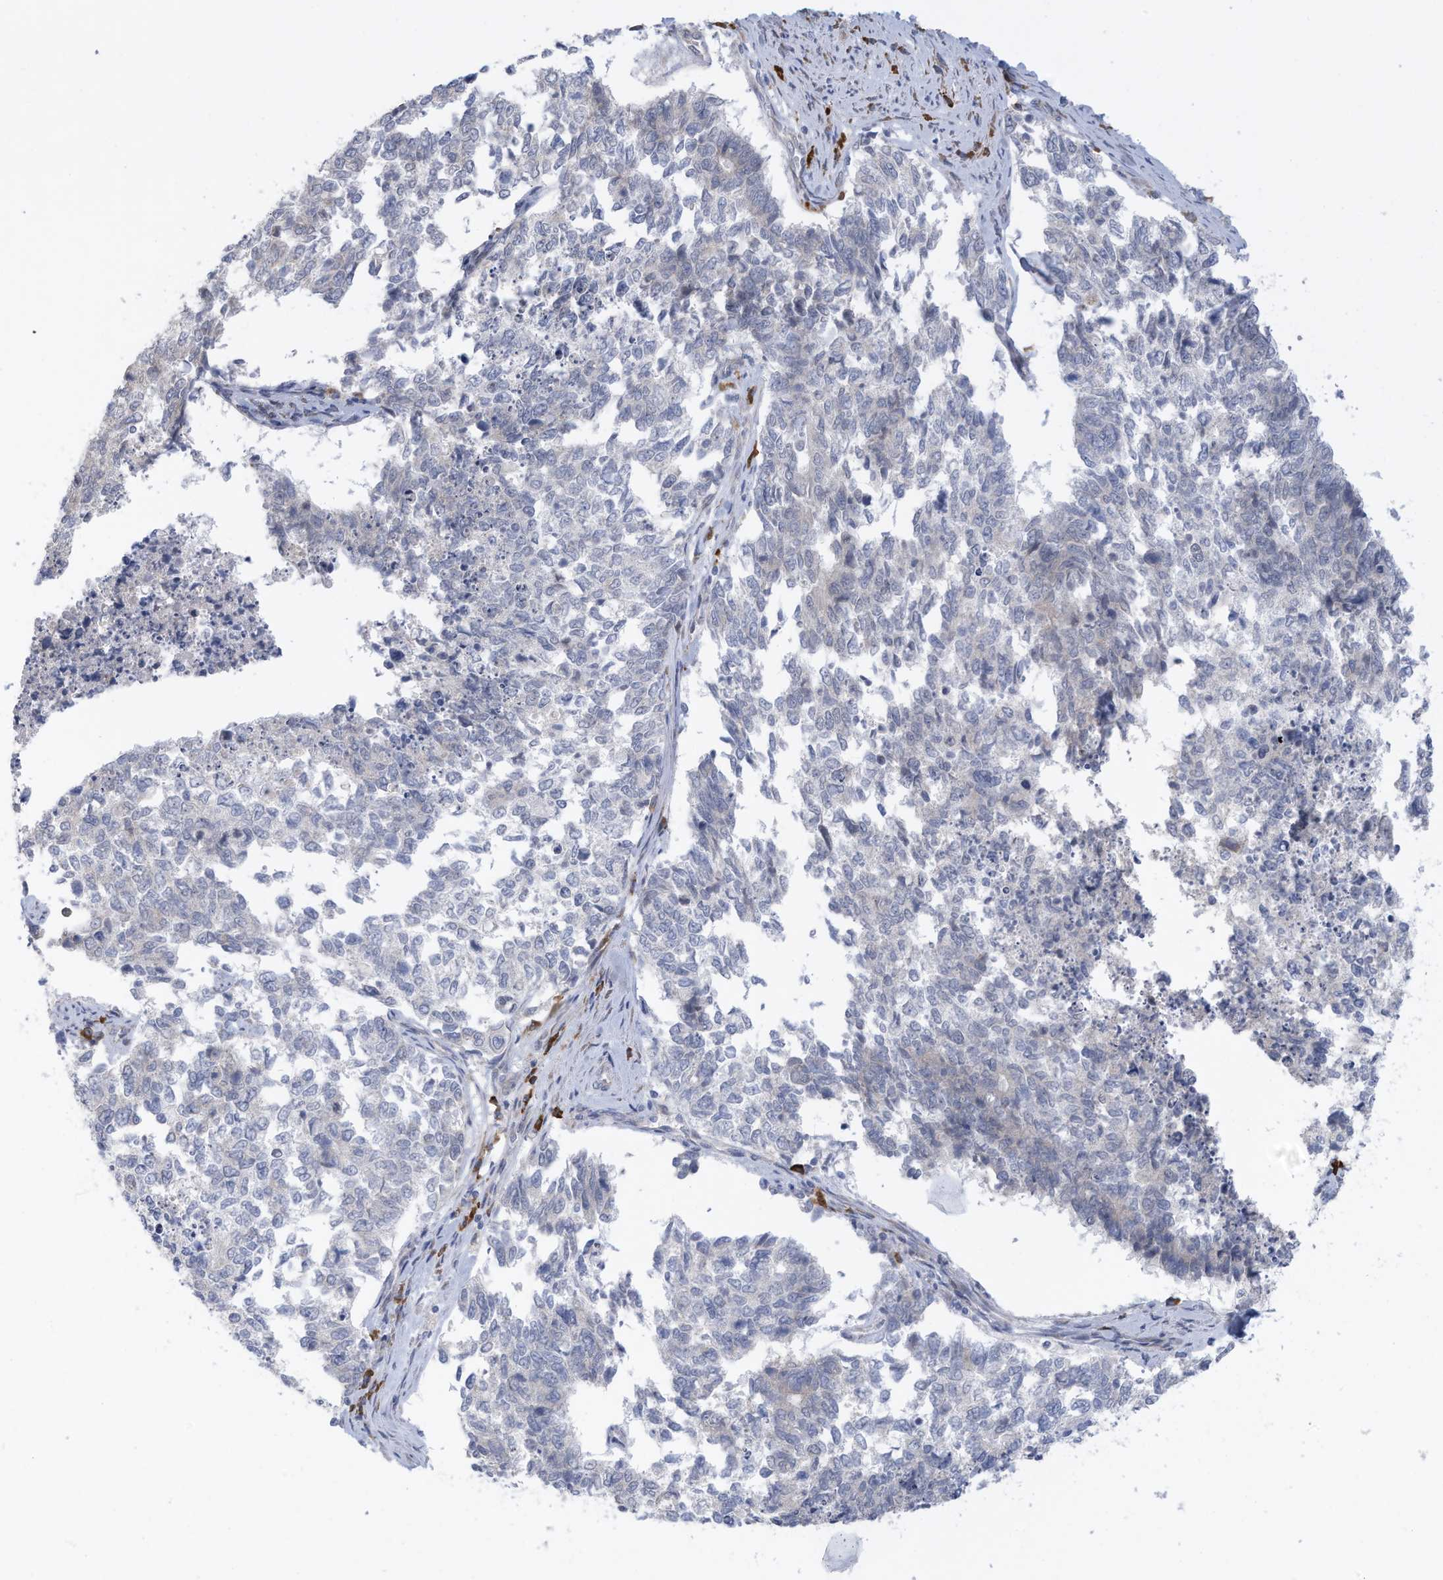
{"staining": {"intensity": "negative", "quantity": "none", "location": "none"}, "tissue": "cervical cancer", "cell_type": "Tumor cells", "image_type": "cancer", "snomed": [{"axis": "morphology", "description": "Squamous cell carcinoma, NOS"}, {"axis": "topography", "description": "Cervix"}], "caption": "Photomicrograph shows no significant protein expression in tumor cells of squamous cell carcinoma (cervical).", "gene": "ZNF292", "patient": {"sex": "female", "age": 63}}